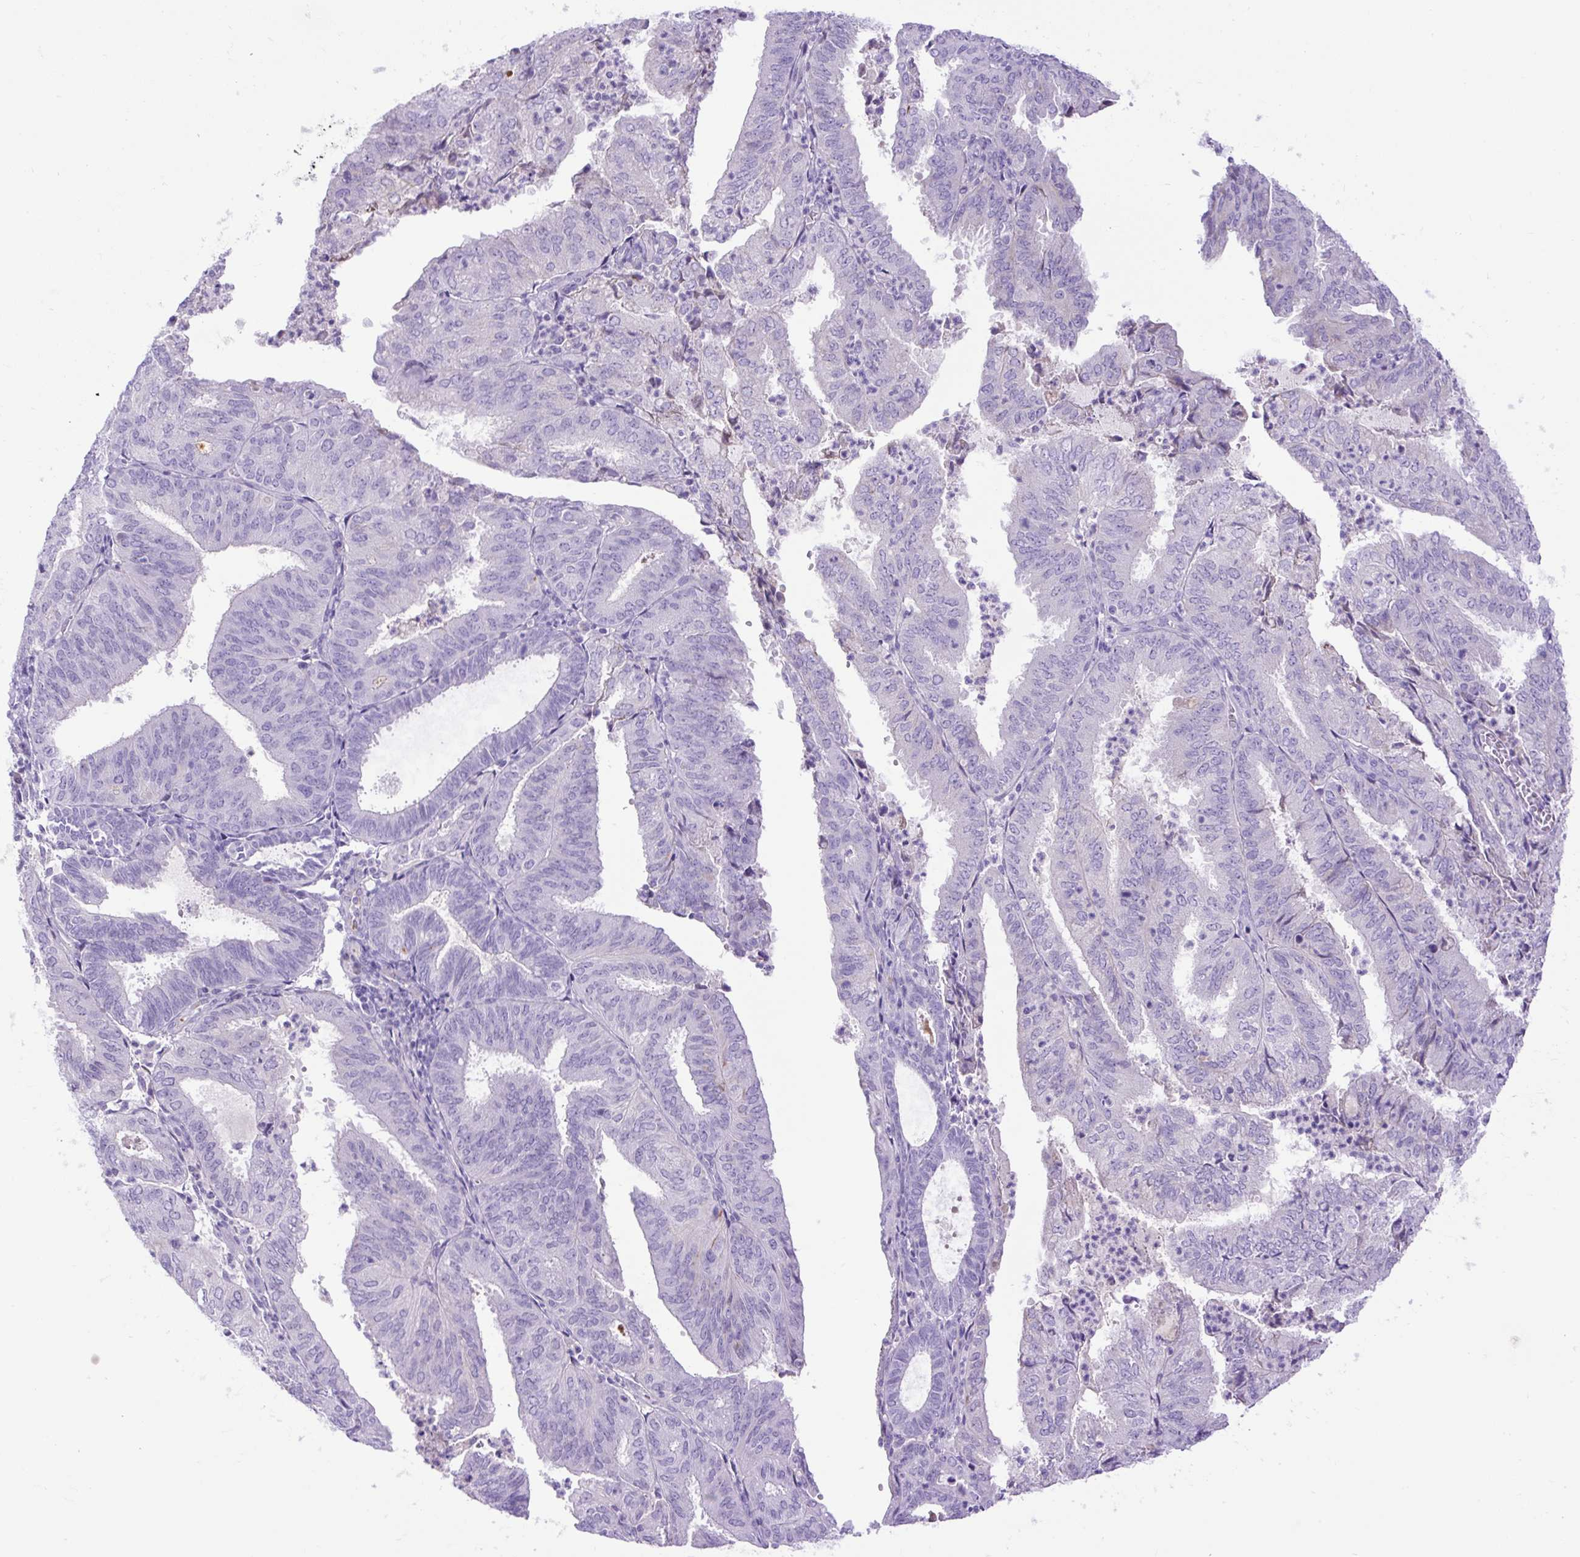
{"staining": {"intensity": "negative", "quantity": "none", "location": "none"}, "tissue": "endometrial cancer", "cell_type": "Tumor cells", "image_type": "cancer", "snomed": [{"axis": "morphology", "description": "Adenocarcinoma, NOS"}, {"axis": "topography", "description": "Uterus"}], "caption": "Protein analysis of endometrial adenocarcinoma demonstrates no significant expression in tumor cells.", "gene": "SPTBN5", "patient": {"sex": "female", "age": 60}}